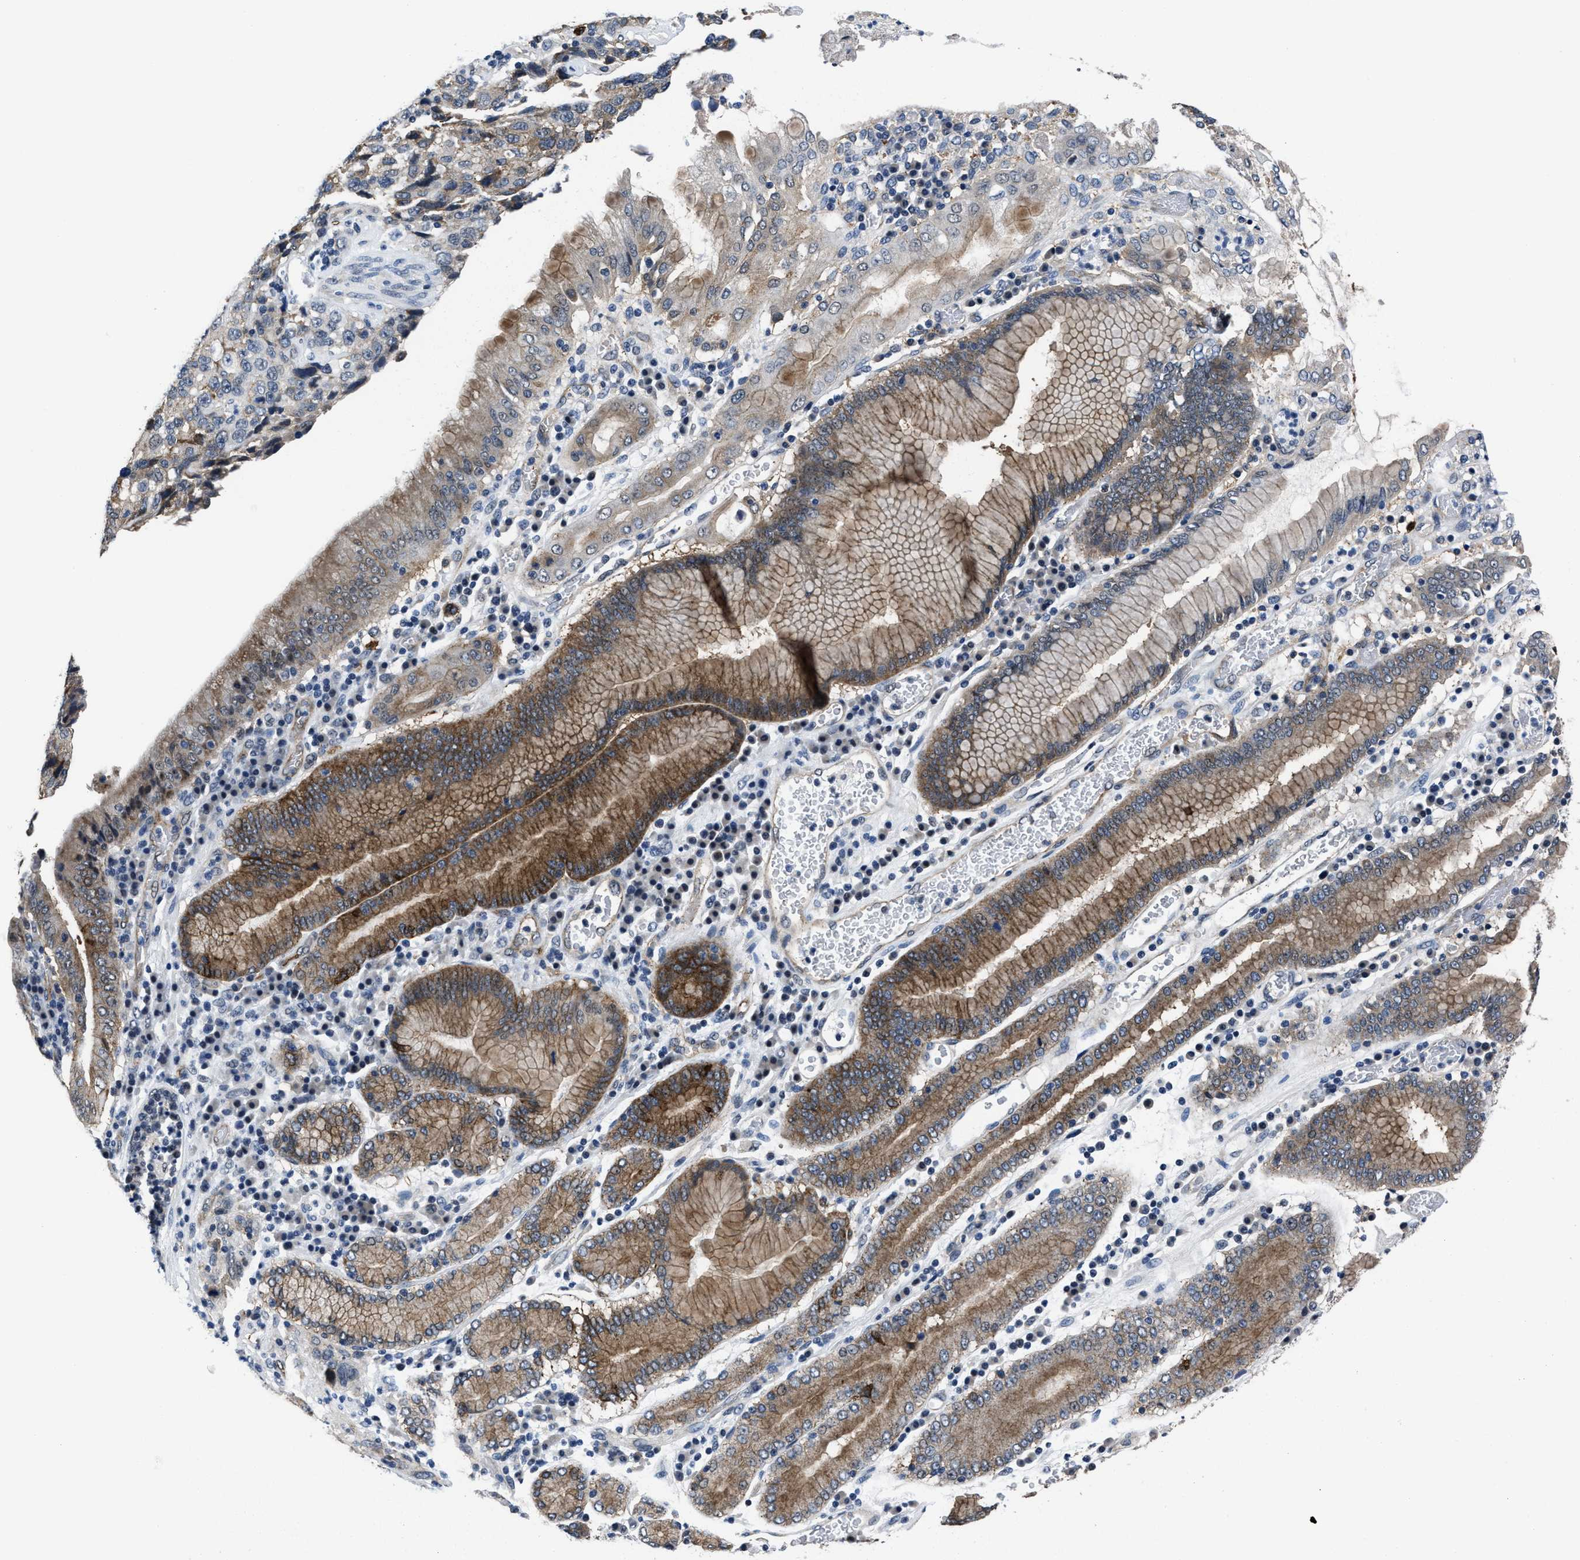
{"staining": {"intensity": "moderate", "quantity": "25%-75%", "location": "cytoplasmic/membranous"}, "tissue": "stomach cancer", "cell_type": "Tumor cells", "image_type": "cancer", "snomed": [{"axis": "morphology", "description": "Normal tissue, NOS"}, {"axis": "morphology", "description": "Adenocarcinoma, NOS"}, {"axis": "topography", "description": "Stomach"}], "caption": "The photomicrograph shows staining of stomach adenocarcinoma, revealing moderate cytoplasmic/membranous protein staining (brown color) within tumor cells.", "gene": "MARCKSL1", "patient": {"sex": "male", "age": 48}}